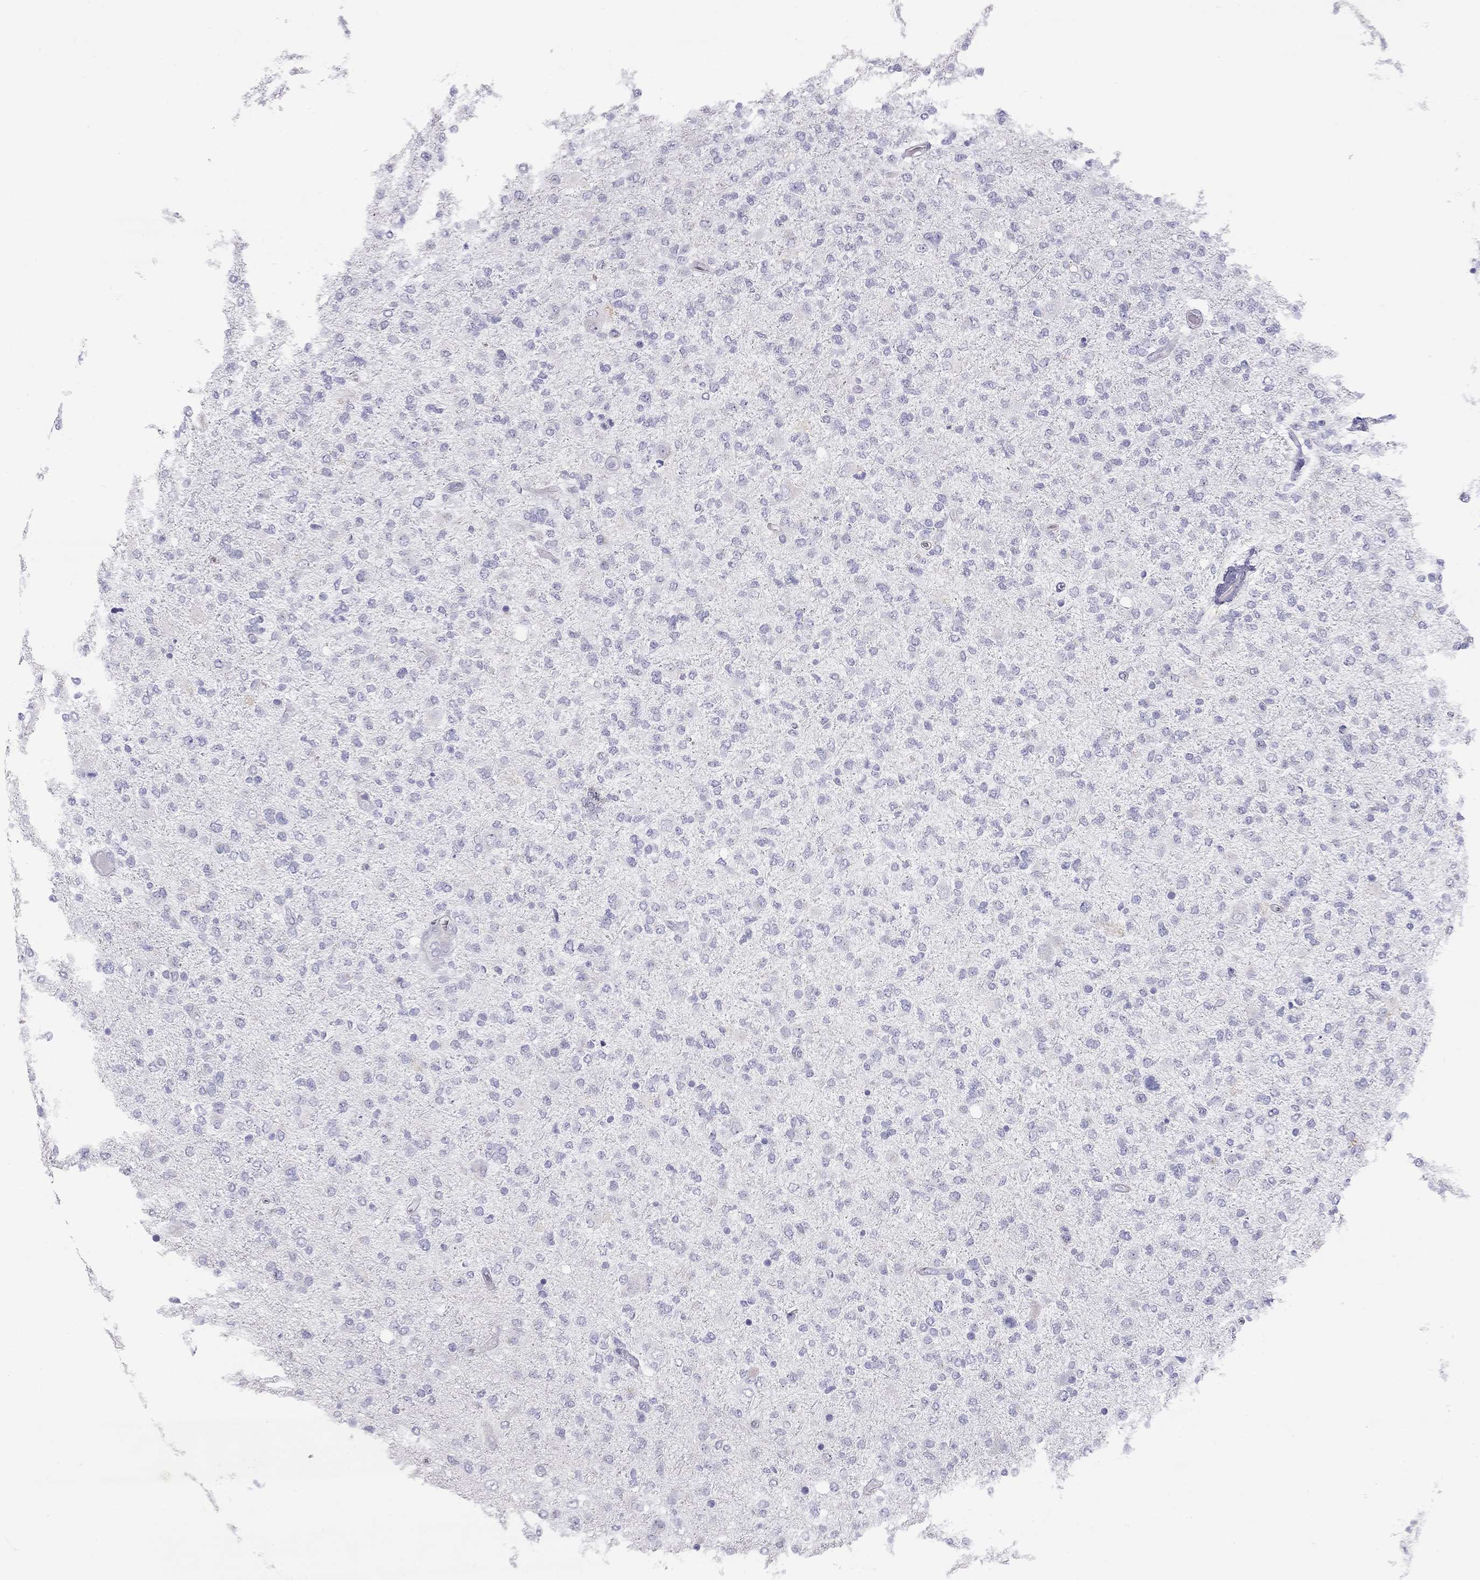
{"staining": {"intensity": "negative", "quantity": "none", "location": "none"}, "tissue": "glioma", "cell_type": "Tumor cells", "image_type": "cancer", "snomed": [{"axis": "morphology", "description": "Glioma, malignant, High grade"}, {"axis": "topography", "description": "Cerebral cortex"}], "caption": "This is an immunohistochemistry histopathology image of high-grade glioma (malignant). There is no expression in tumor cells.", "gene": "TDRD6", "patient": {"sex": "male", "age": 70}}